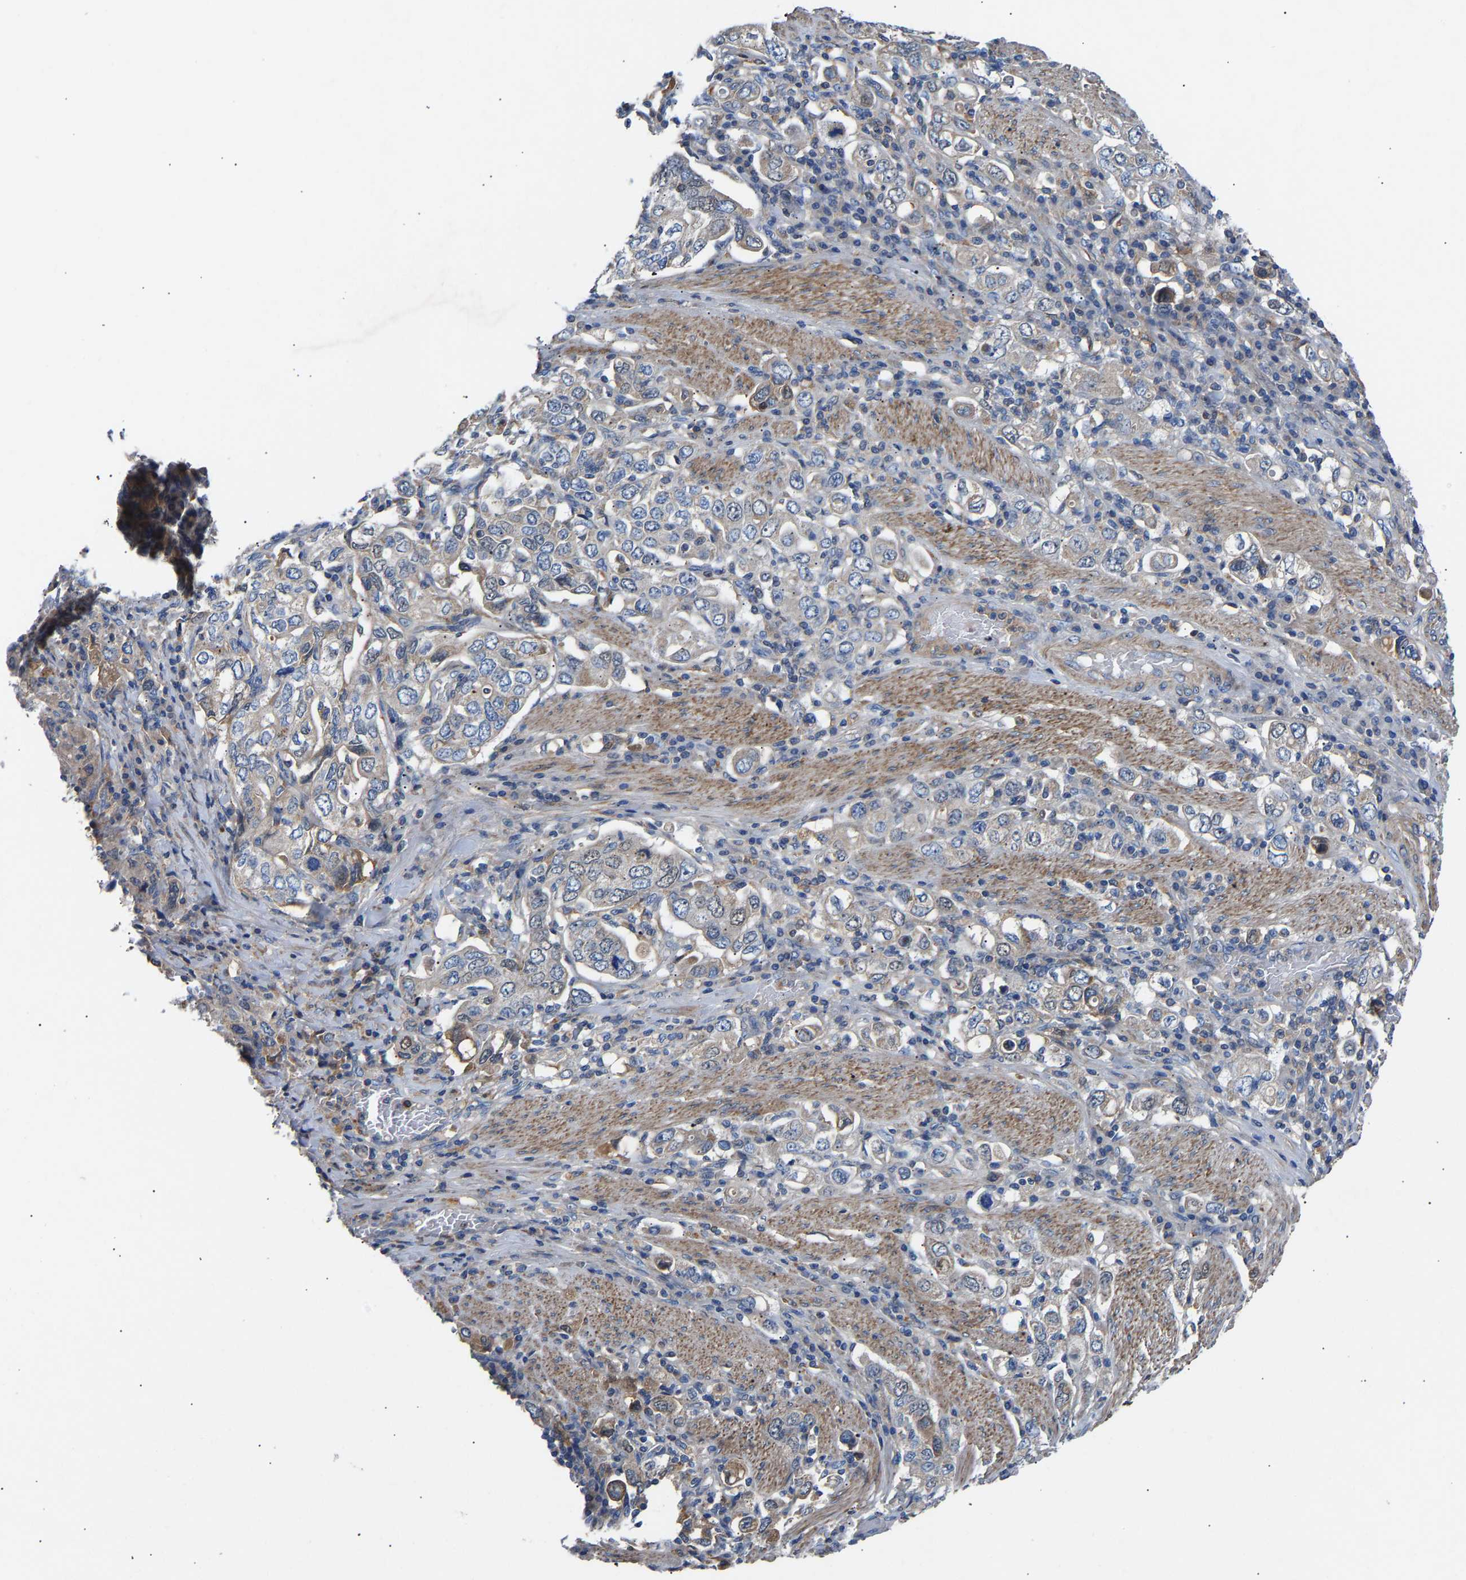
{"staining": {"intensity": "negative", "quantity": "none", "location": "none"}, "tissue": "stomach cancer", "cell_type": "Tumor cells", "image_type": "cancer", "snomed": [{"axis": "morphology", "description": "Adenocarcinoma, NOS"}, {"axis": "topography", "description": "Stomach, upper"}], "caption": "Tumor cells are negative for protein expression in human stomach cancer (adenocarcinoma).", "gene": "CCDC171", "patient": {"sex": "male", "age": 62}}